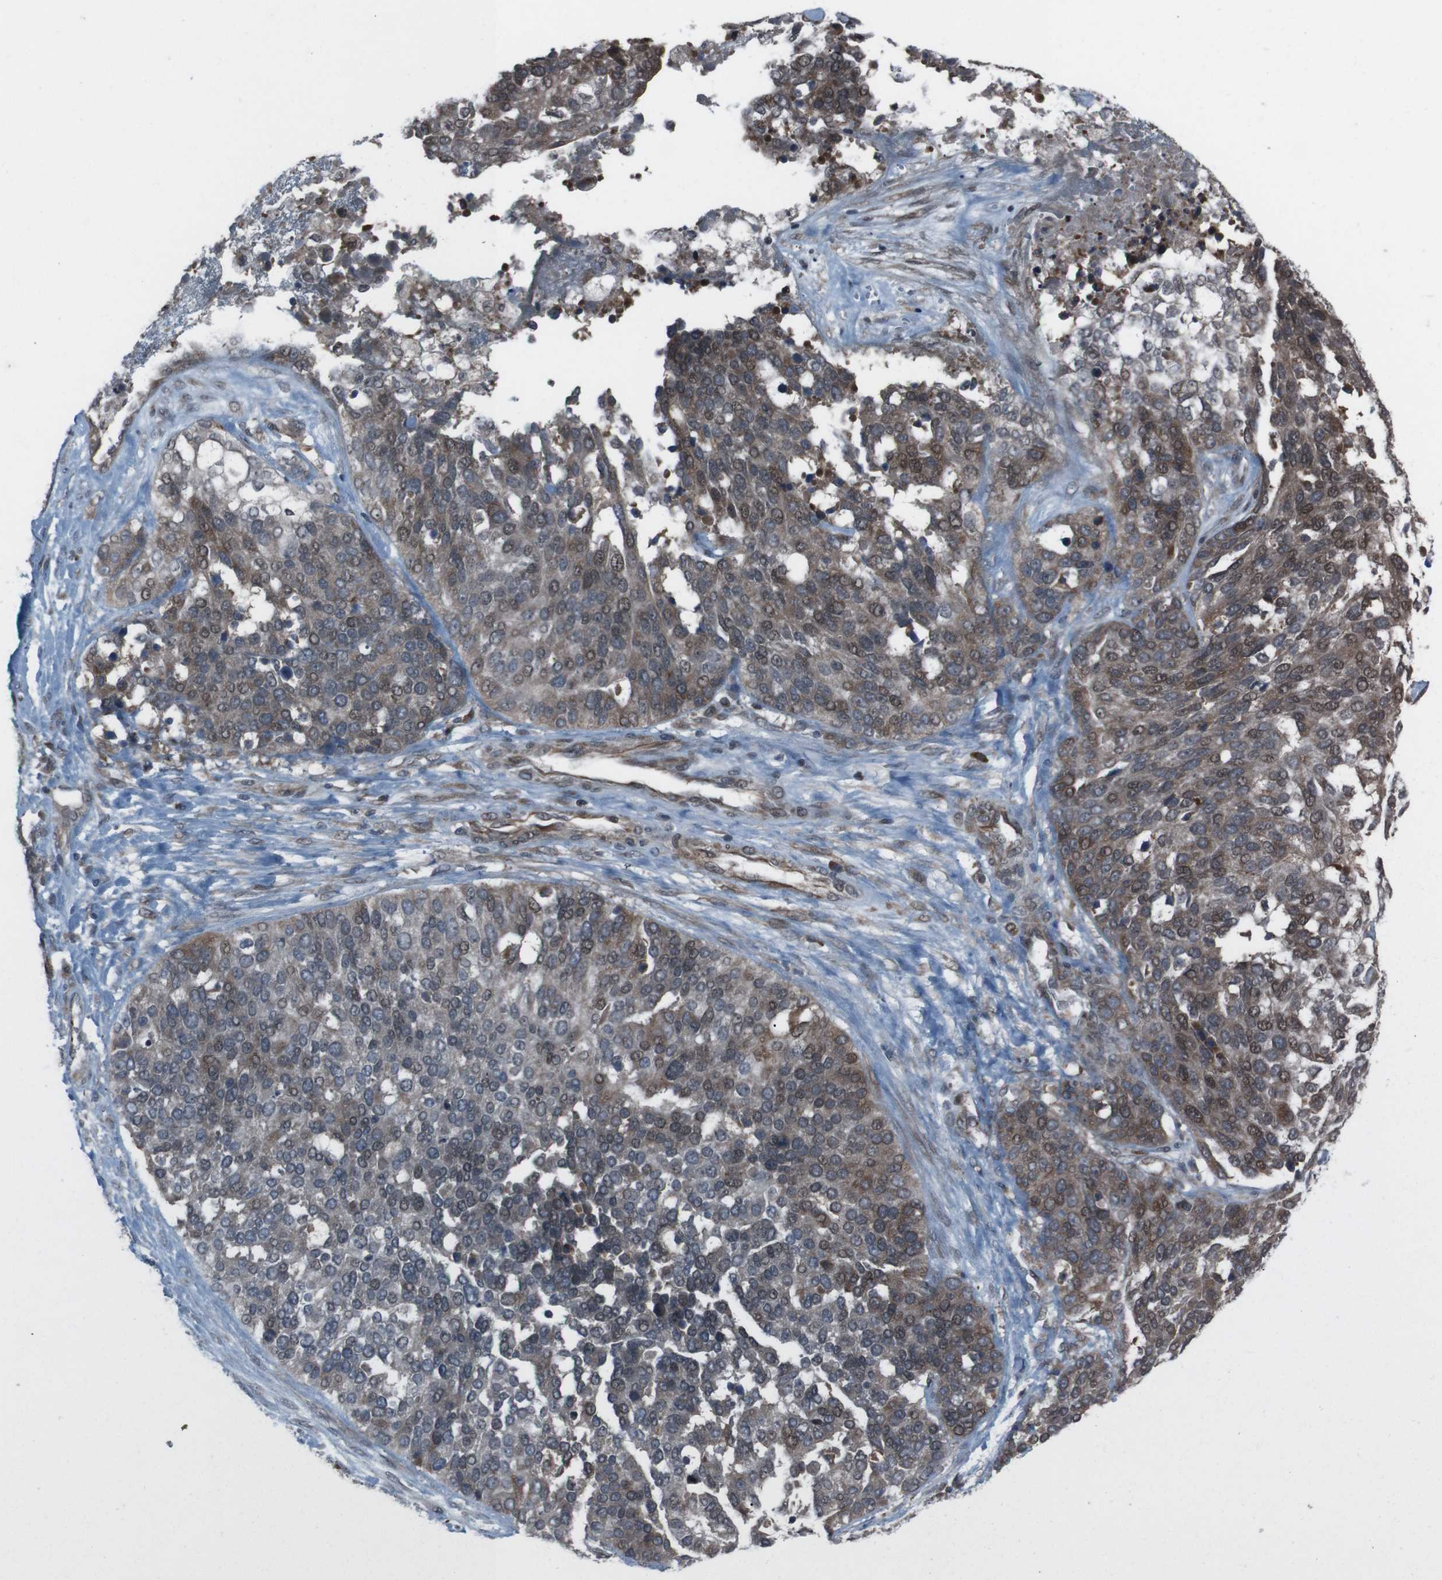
{"staining": {"intensity": "moderate", "quantity": ">75%", "location": "cytoplasmic/membranous,nuclear"}, "tissue": "ovarian cancer", "cell_type": "Tumor cells", "image_type": "cancer", "snomed": [{"axis": "morphology", "description": "Cystadenocarcinoma, serous, NOS"}, {"axis": "topography", "description": "Ovary"}], "caption": "Ovarian cancer was stained to show a protein in brown. There is medium levels of moderate cytoplasmic/membranous and nuclear expression in about >75% of tumor cells.", "gene": "SS18L1", "patient": {"sex": "female", "age": 44}}